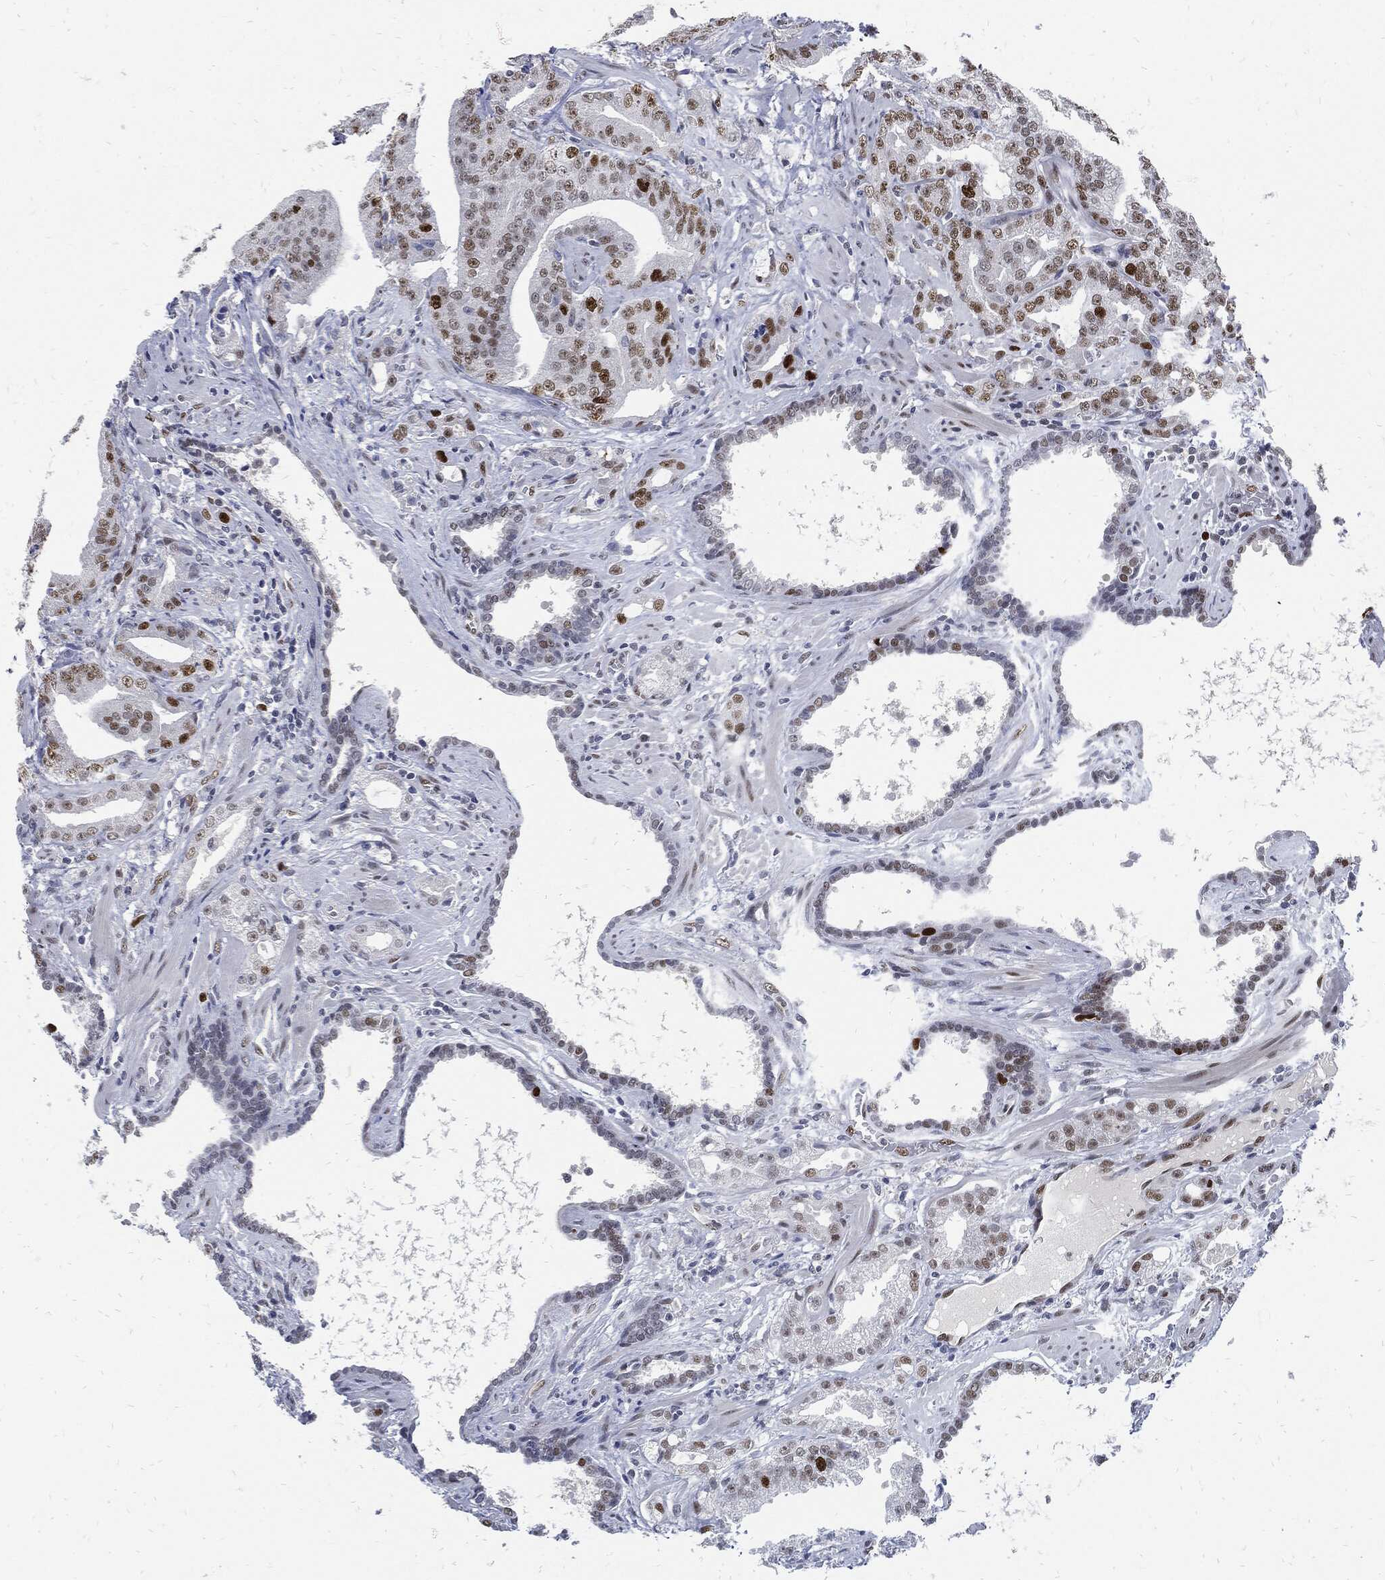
{"staining": {"intensity": "strong", "quantity": "<25%", "location": "nuclear"}, "tissue": "prostate cancer", "cell_type": "Tumor cells", "image_type": "cancer", "snomed": [{"axis": "morphology", "description": "Adenocarcinoma, Low grade"}, {"axis": "topography", "description": "Prostate"}], "caption": "A brown stain labels strong nuclear expression of a protein in human prostate low-grade adenocarcinoma tumor cells. Nuclei are stained in blue.", "gene": "NBN", "patient": {"sex": "male", "age": 62}}